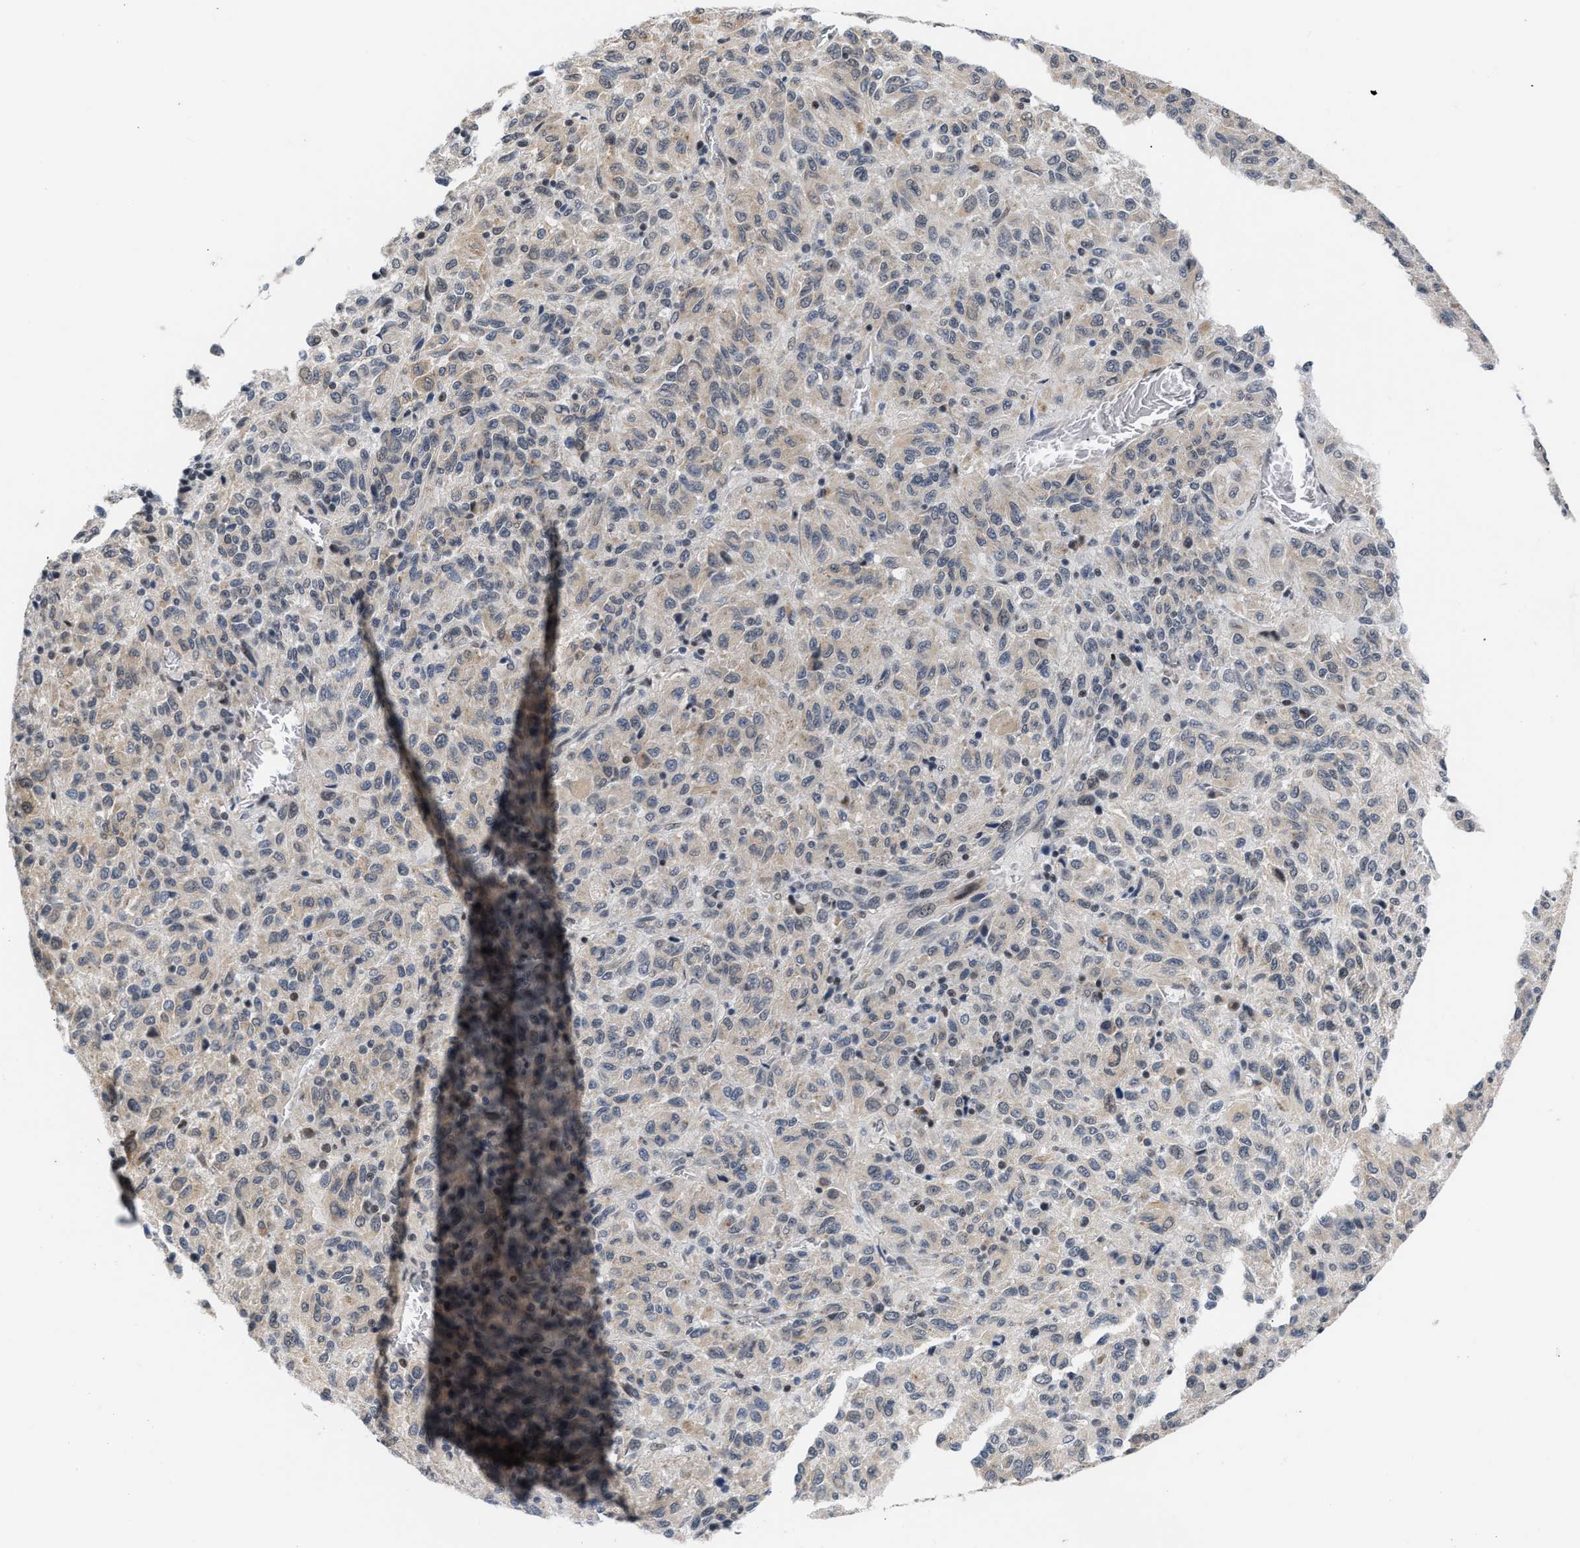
{"staining": {"intensity": "weak", "quantity": "25%-75%", "location": "cytoplasmic/membranous"}, "tissue": "melanoma", "cell_type": "Tumor cells", "image_type": "cancer", "snomed": [{"axis": "morphology", "description": "Malignant melanoma, Metastatic site"}, {"axis": "topography", "description": "Lung"}], "caption": "Melanoma tissue exhibits weak cytoplasmic/membranous positivity in about 25%-75% of tumor cells The staining is performed using DAB brown chromogen to label protein expression. The nuclei are counter-stained blue using hematoxylin.", "gene": "TXNRD3", "patient": {"sex": "male", "age": 64}}